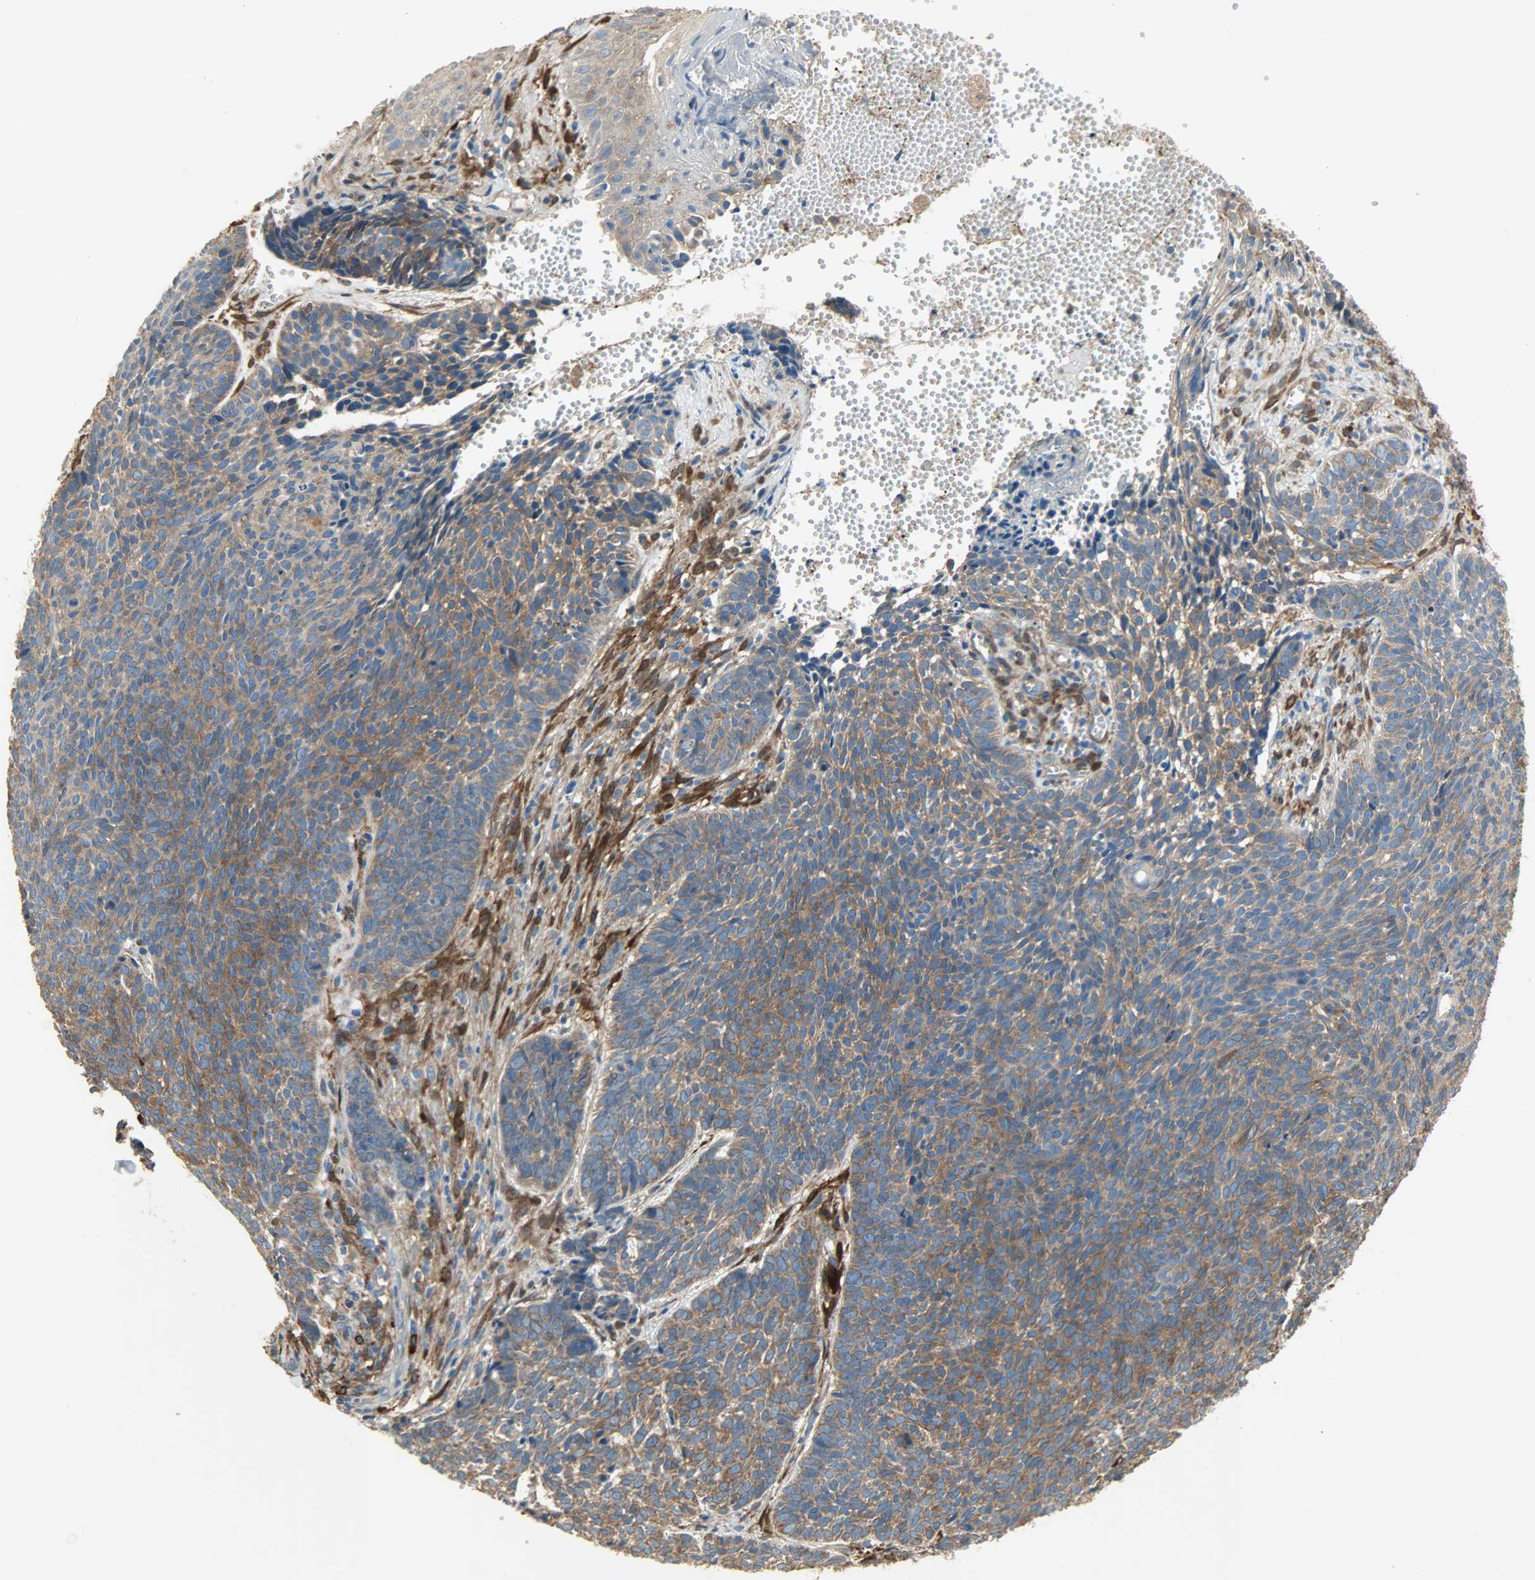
{"staining": {"intensity": "strong", "quantity": ">75%", "location": "cytoplasmic/membranous"}, "tissue": "skin cancer", "cell_type": "Tumor cells", "image_type": "cancer", "snomed": [{"axis": "morphology", "description": "Basal cell carcinoma"}, {"axis": "topography", "description": "Skin"}], "caption": "Basal cell carcinoma (skin) stained with DAB (3,3'-diaminobenzidine) immunohistochemistry (IHC) exhibits high levels of strong cytoplasmic/membranous expression in approximately >75% of tumor cells.", "gene": "C1orf198", "patient": {"sex": "male", "age": 84}}